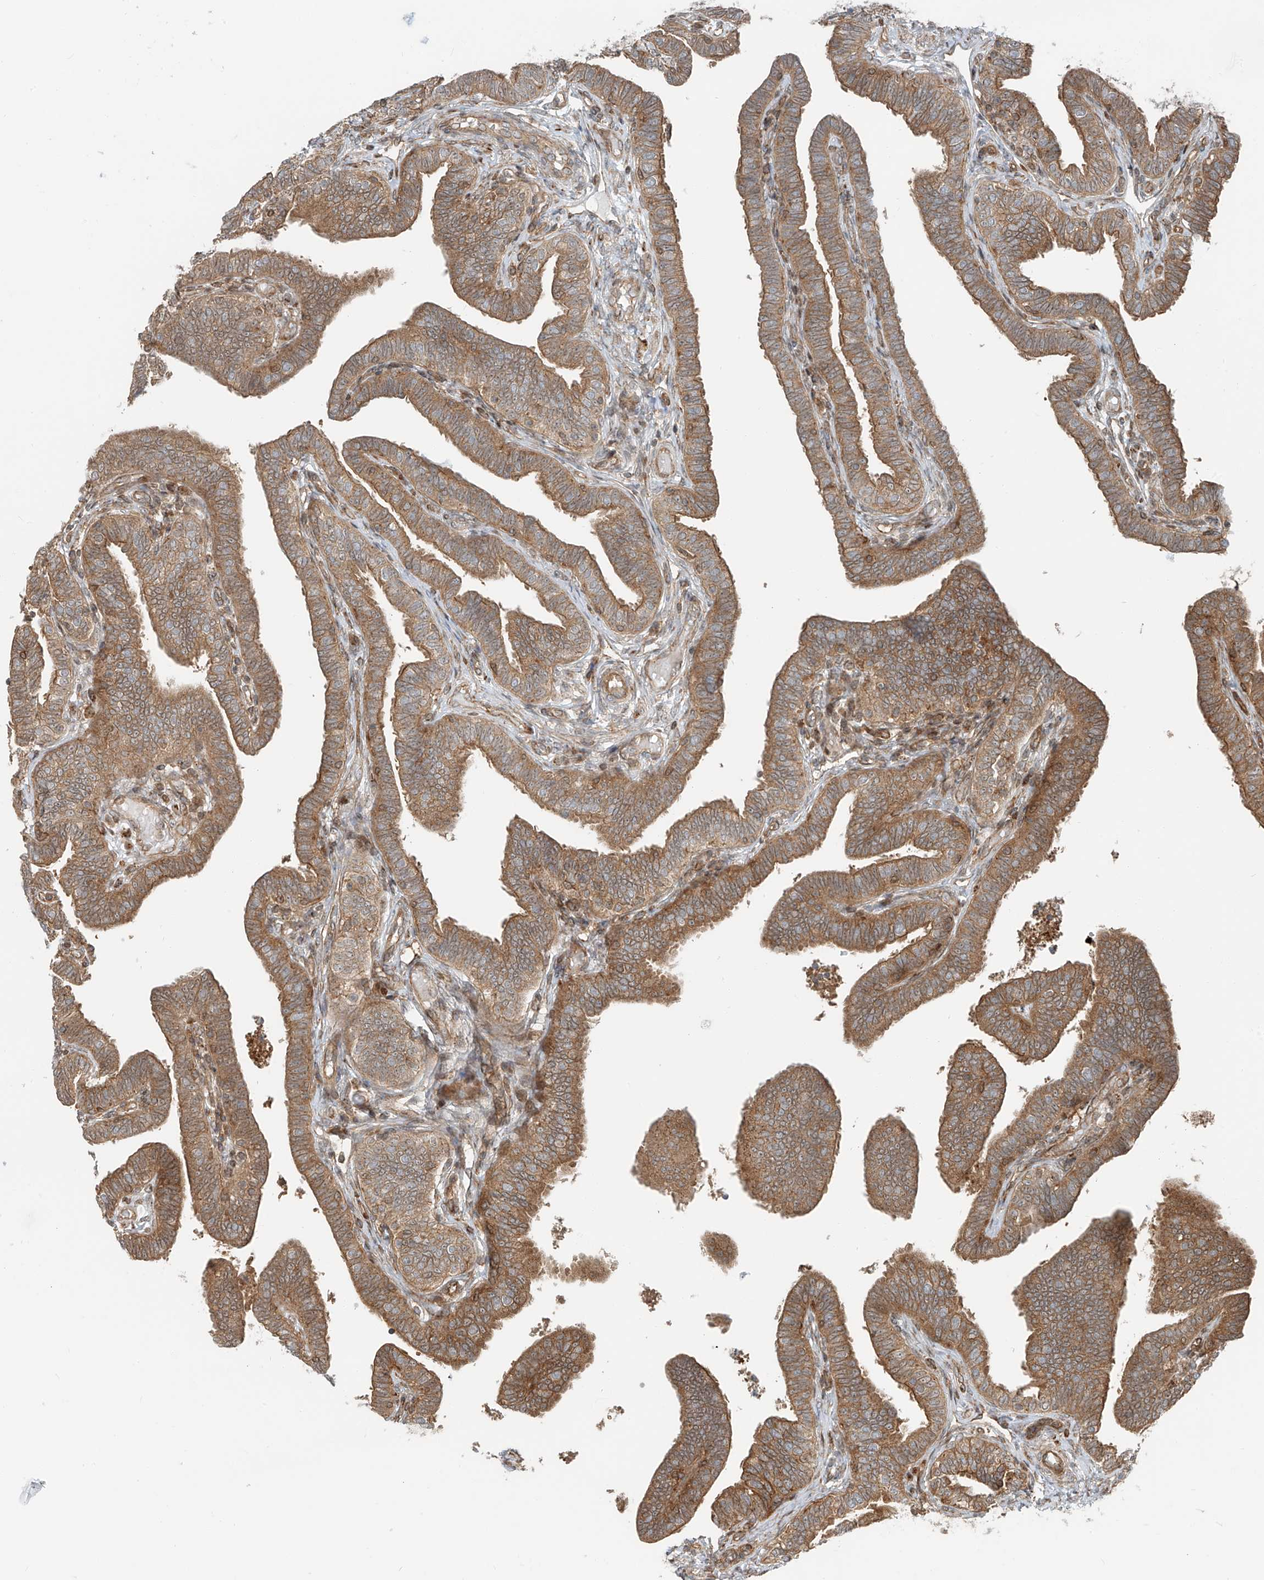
{"staining": {"intensity": "moderate", "quantity": ">75%", "location": "cytoplasmic/membranous"}, "tissue": "fallopian tube", "cell_type": "Glandular cells", "image_type": "normal", "snomed": [{"axis": "morphology", "description": "Normal tissue, NOS"}, {"axis": "topography", "description": "Fallopian tube"}], "caption": "Moderate cytoplasmic/membranous protein expression is seen in approximately >75% of glandular cells in fallopian tube. The protein is stained brown, and the nuclei are stained in blue (DAB (3,3'-diaminobenzidine) IHC with brightfield microscopy, high magnification).", "gene": "USP48", "patient": {"sex": "female", "age": 39}}